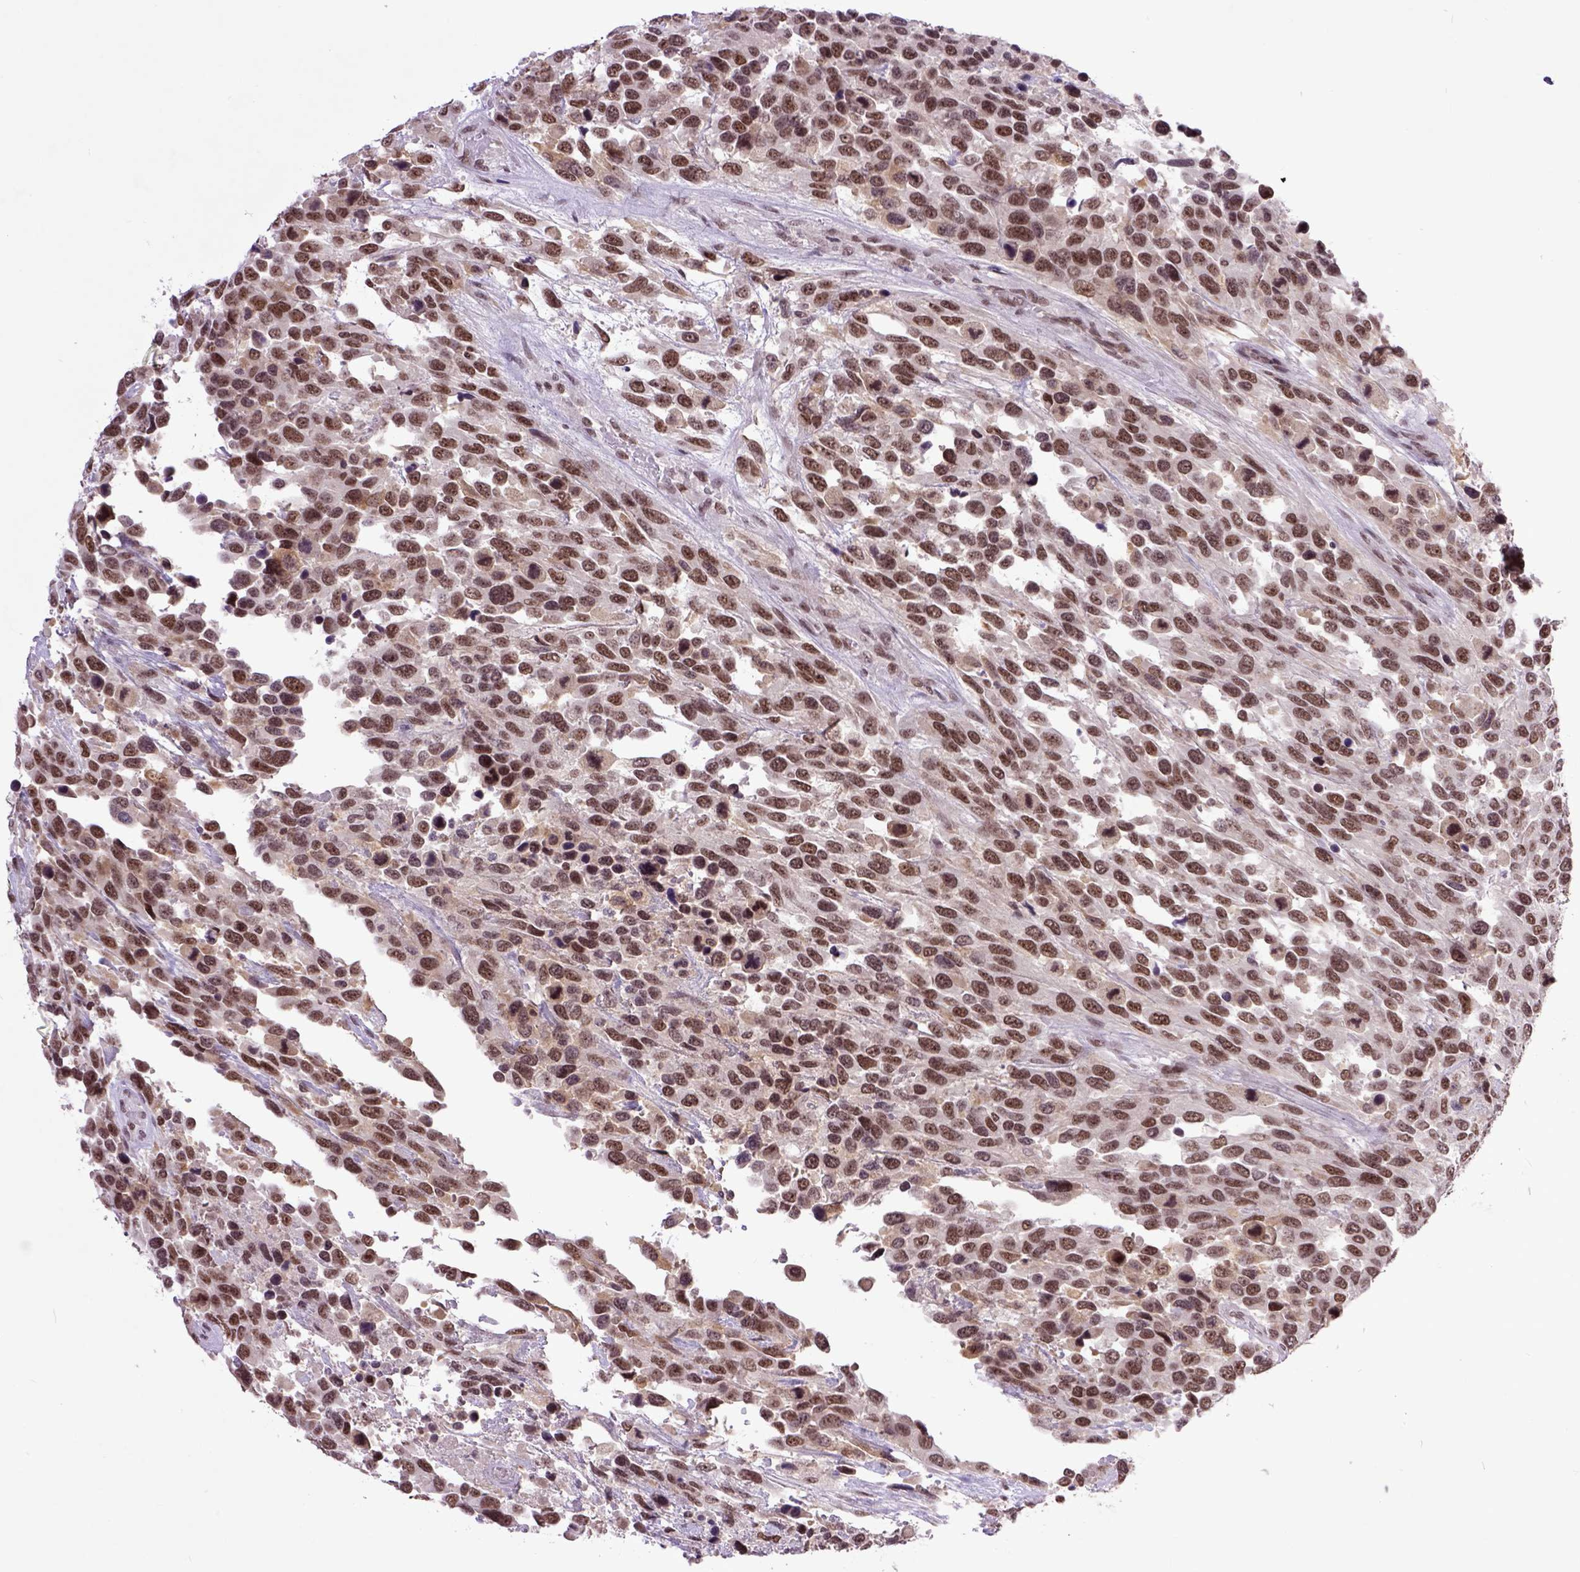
{"staining": {"intensity": "moderate", "quantity": ">75%", "location": "nuclear"}, "tissue": "urothelial cancer", "cell_type": "Tumor cells", "image_type": "cancer", "snomed": [{"axis": "morphology", "description": "Urothelial carcinoma, High grade"}, {"axis": "topography", "description": "Urinary bladder"}], "caption": "This image exhibits immunohistochemistry staining of human urothelial cancer, with medium moderate nuclear expression in approximately >75% of tumor cells.", "gene": "RCC2", "patient": {"sex": "female", "age": 70}}